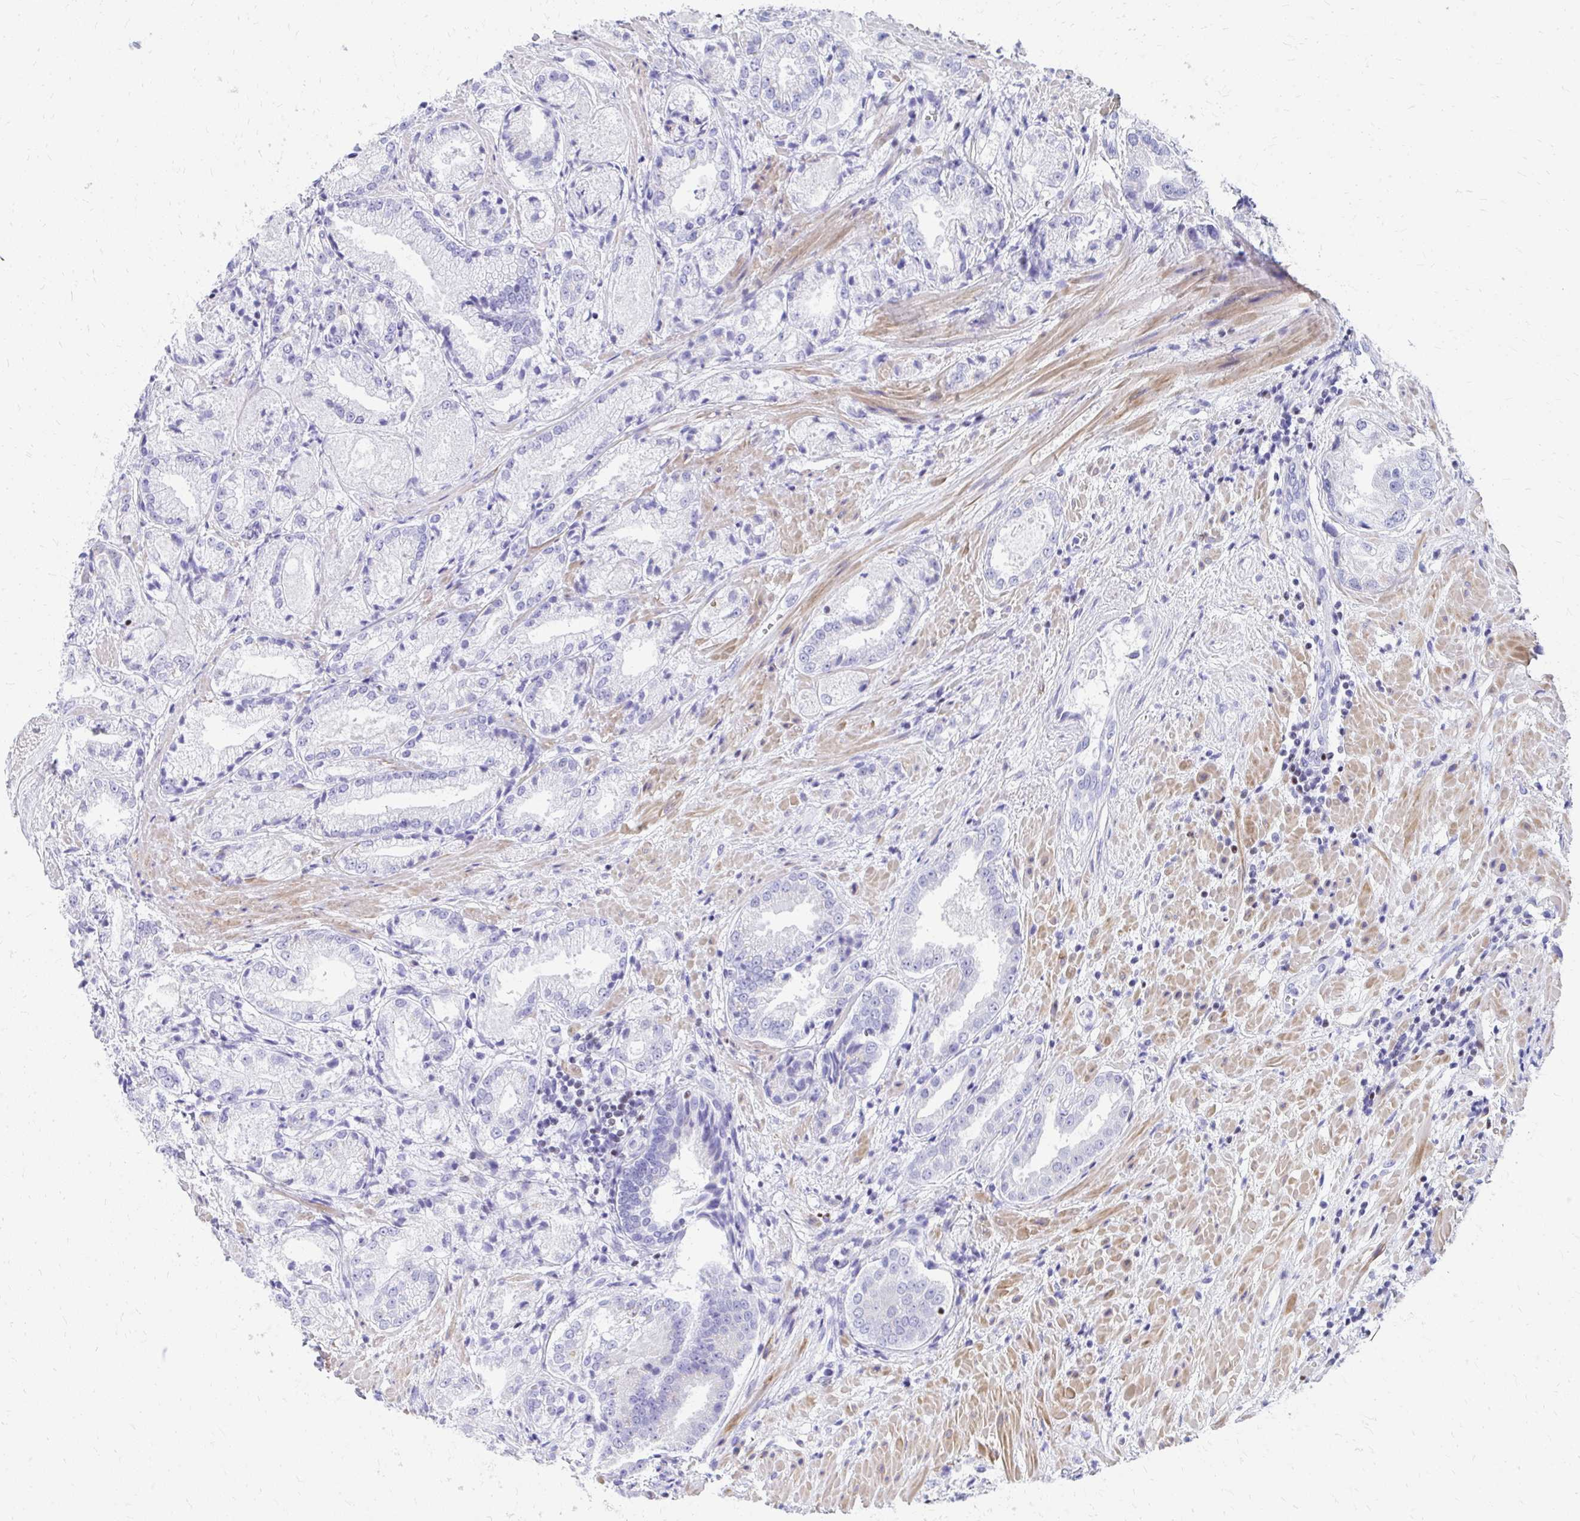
{"staining": {"intensity": "negative", "quantity": "none", "location": "none"}, "tissue": "prostate cancer", "cell_type": "Tumor cells", "image_type": "cancer", "snomed": [{"axis": "morphology", "description": "Adenocarcinoma, High grade"}, {"axis": "topography", "description": "Prostate"}], "caption": "Immunohistochemistry of human prostate cancer (high-grade adenocarcinoma) exhibits no positivity in tumor cells. (DAB immunohistochemistry (IHC) visualized using brightfield microscopy, high magnification).", "gene": "RUNX3", "patient": {"sex": "male", "age": 61}}